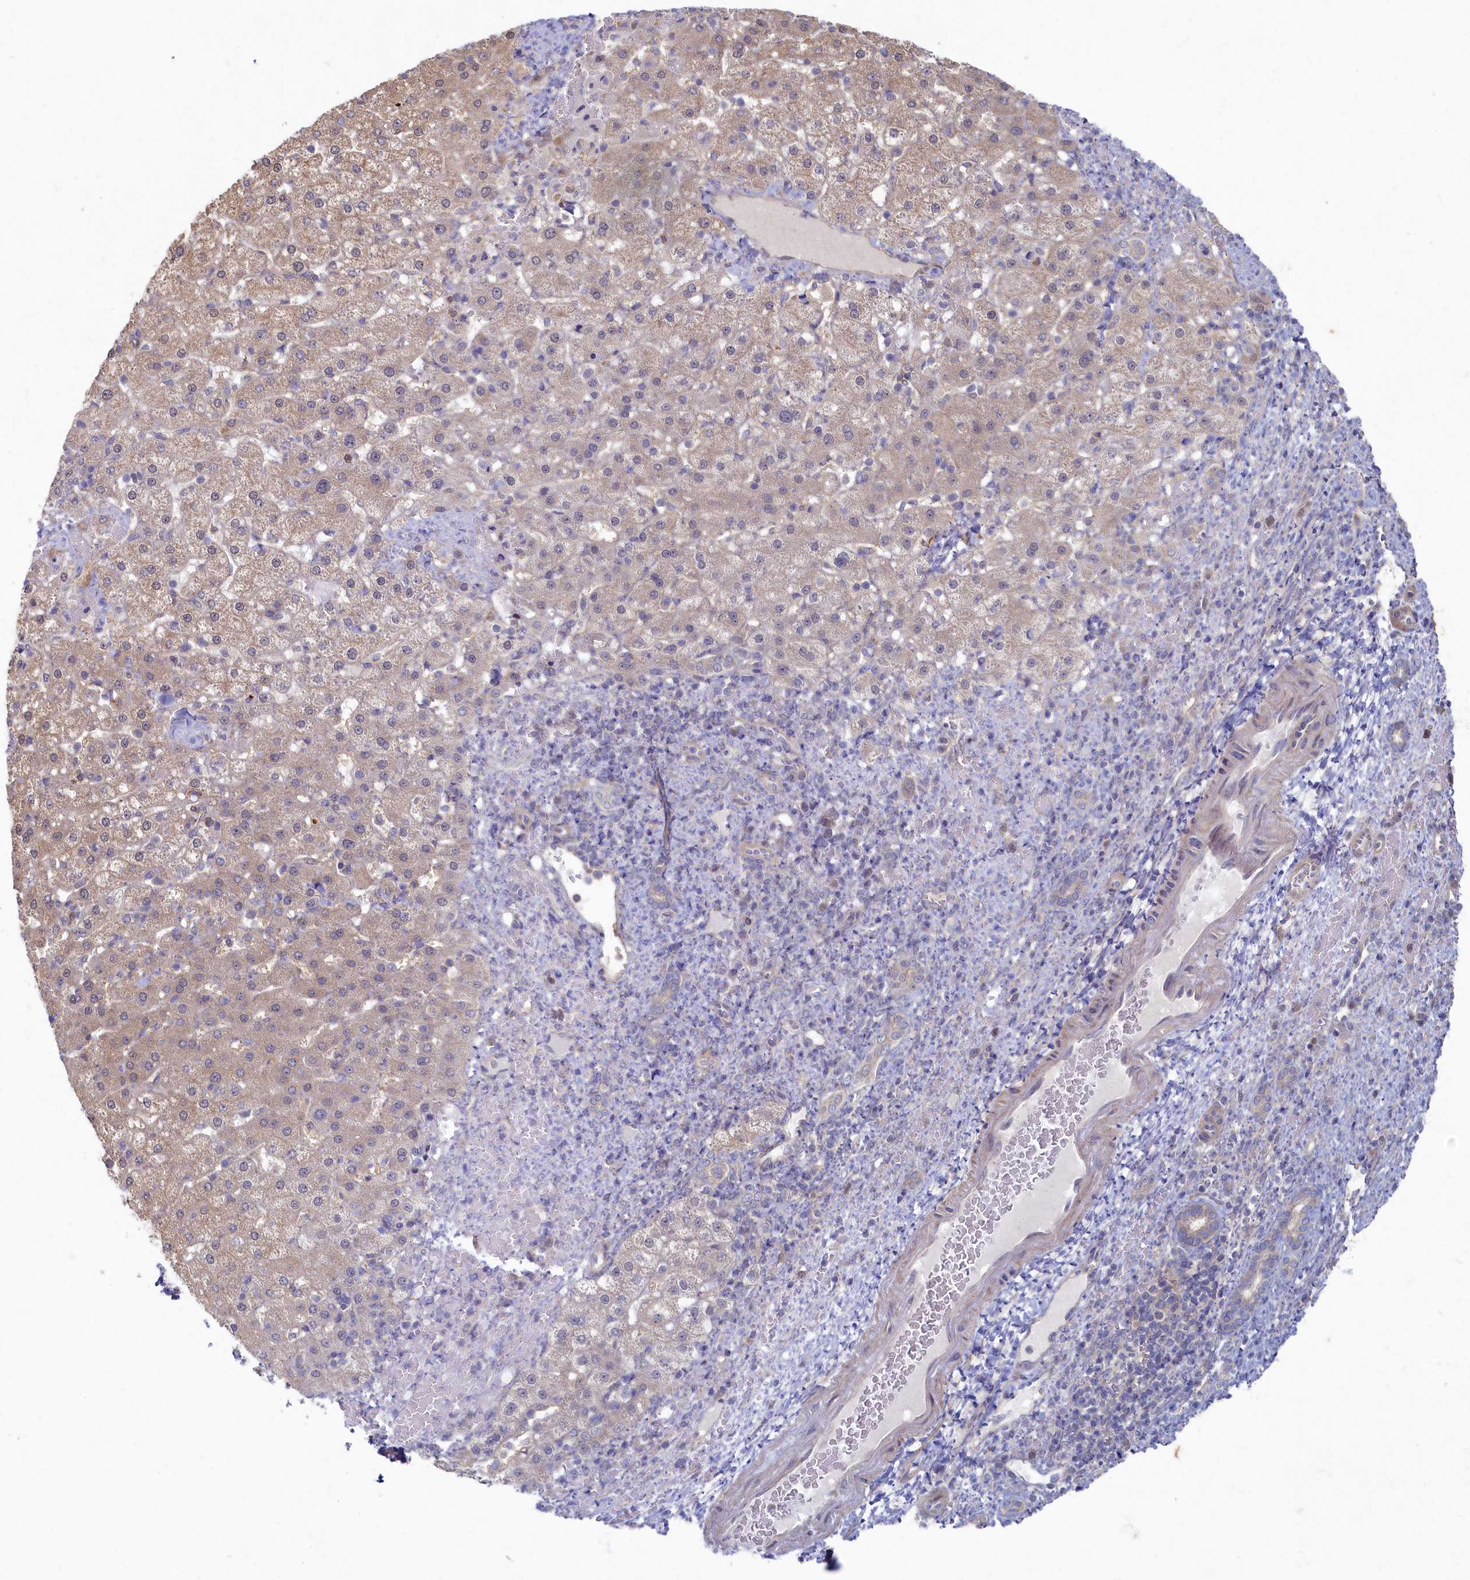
{"staining": {"intensity": "weak", "quantity": "25%-75%", "location": "cytoplasmic/membranous,nuclear"}, "tissue": "liver cancer", "cell_type": "Tumor cells", "image_type": "cancer", "snomed": [{"axis": "morphology", "description": "Normal tissue, NOS"}, {"axis": "morphology", "description": "Carcinoma, Hepatocellular, NOS"}, {"axis": "topography", "description": "Liver"}], "caption": "DAB immunohistochemical staining of human liver hepatocellular carcinoma demonstrates weak cytoplasmic/membranous and nuclear protein expression in approximately 25%-75% of tumor cells.", "gene": "WDR59", "patient": {"sex": "male", "age": 57}}